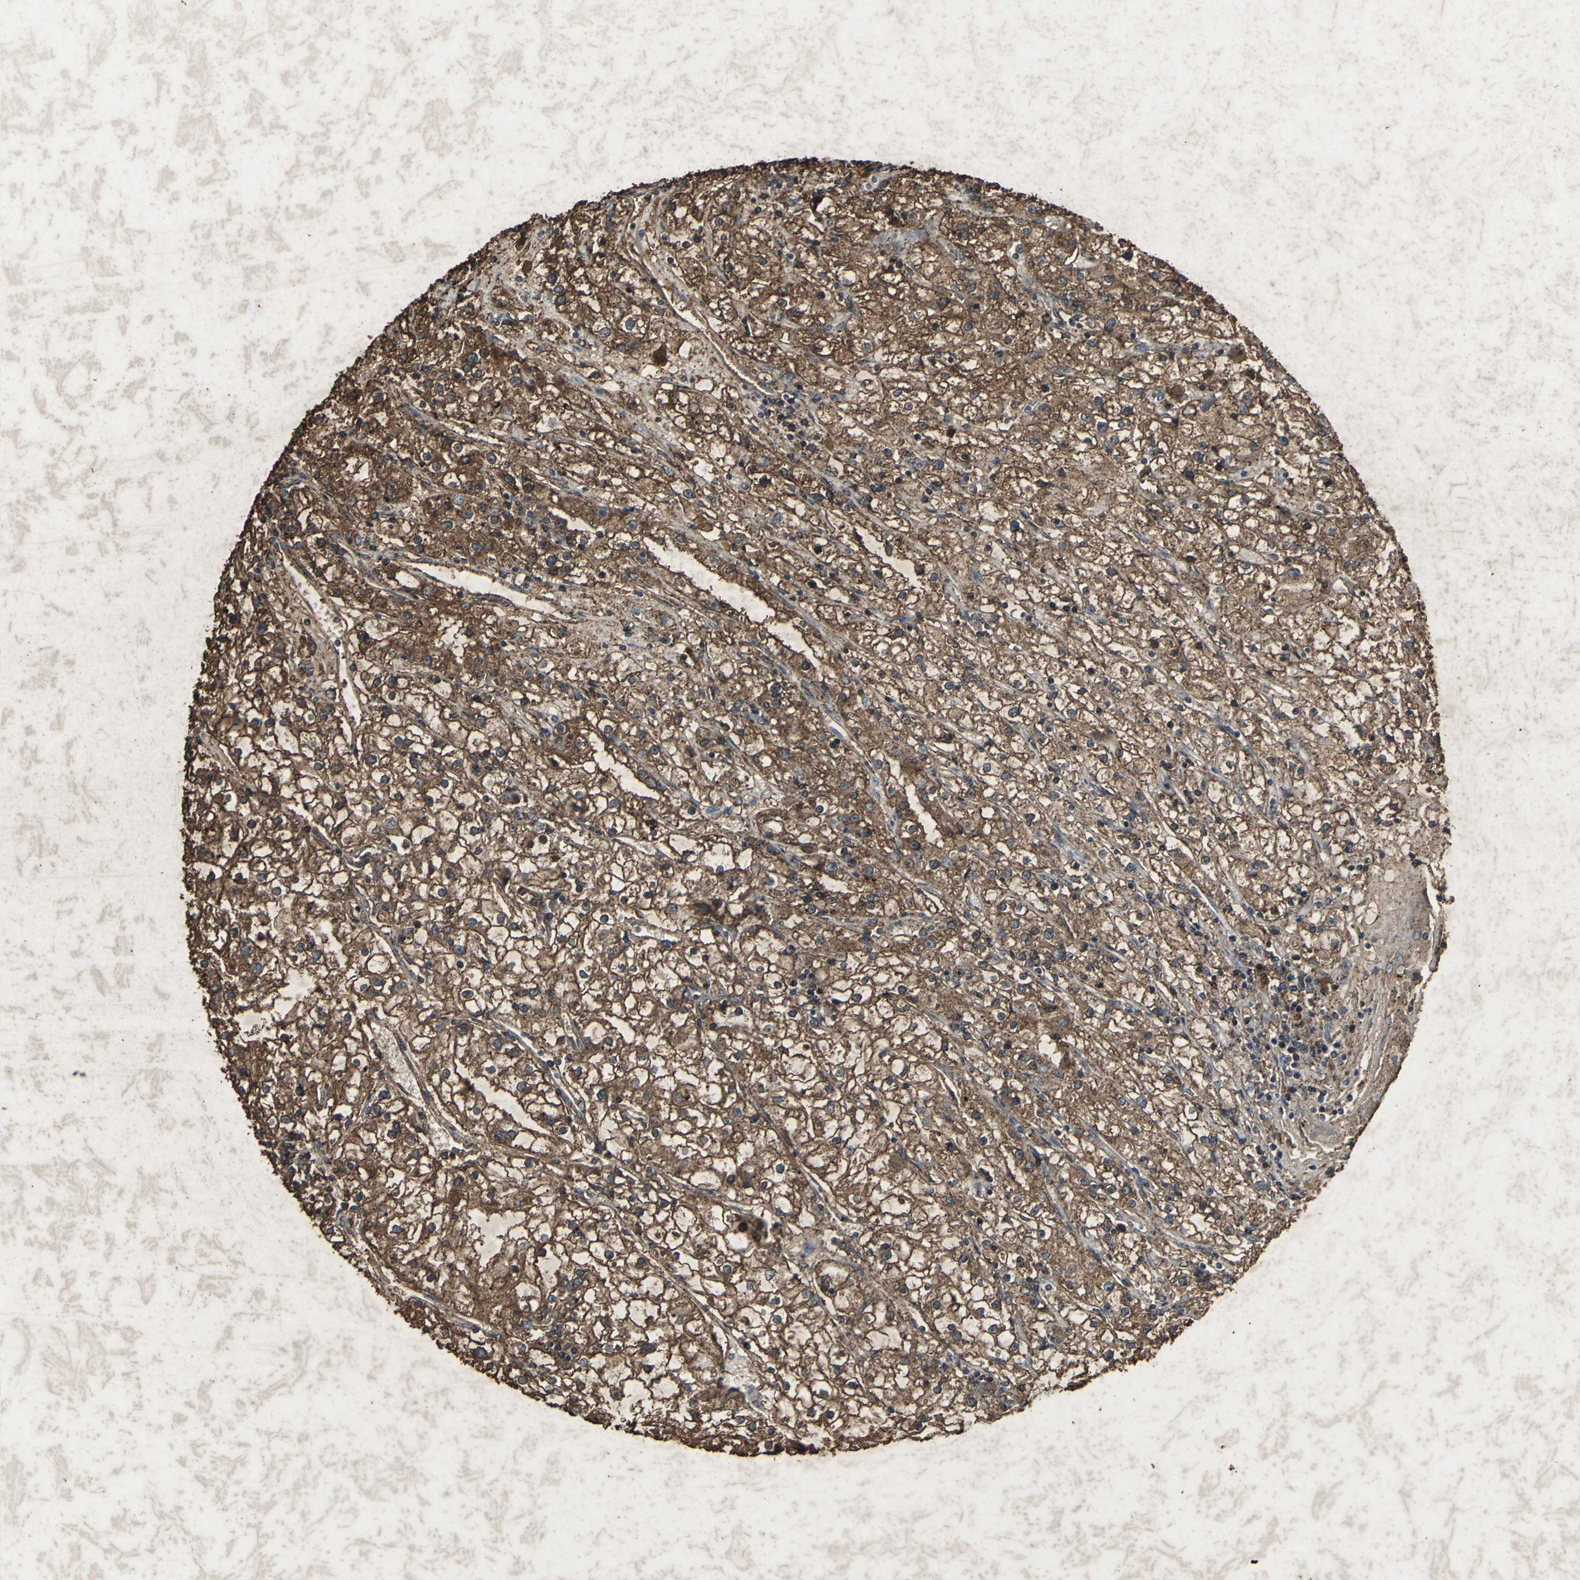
{"staining": {"intensity": "strong", "quantity": ">75%", "location": "cytoplasmic/membranous"}, "tissue": "renal cancer", "cell_type": "Tumor cells", "image_type": "cancer", "snomed": [{"axis": "morphology", "description": "Adenocarcinoma, NOS"}, {"axis": "topography", "description": "Kidney"}], "caption": "The histopathology image displays staining of renal adenocarcinoma, revealing strong cytoplasmic/membranous protein staining (brown color) within tumor cells.", "gene": "CCR9", "patient": {"sex": "male", "age": 56}}